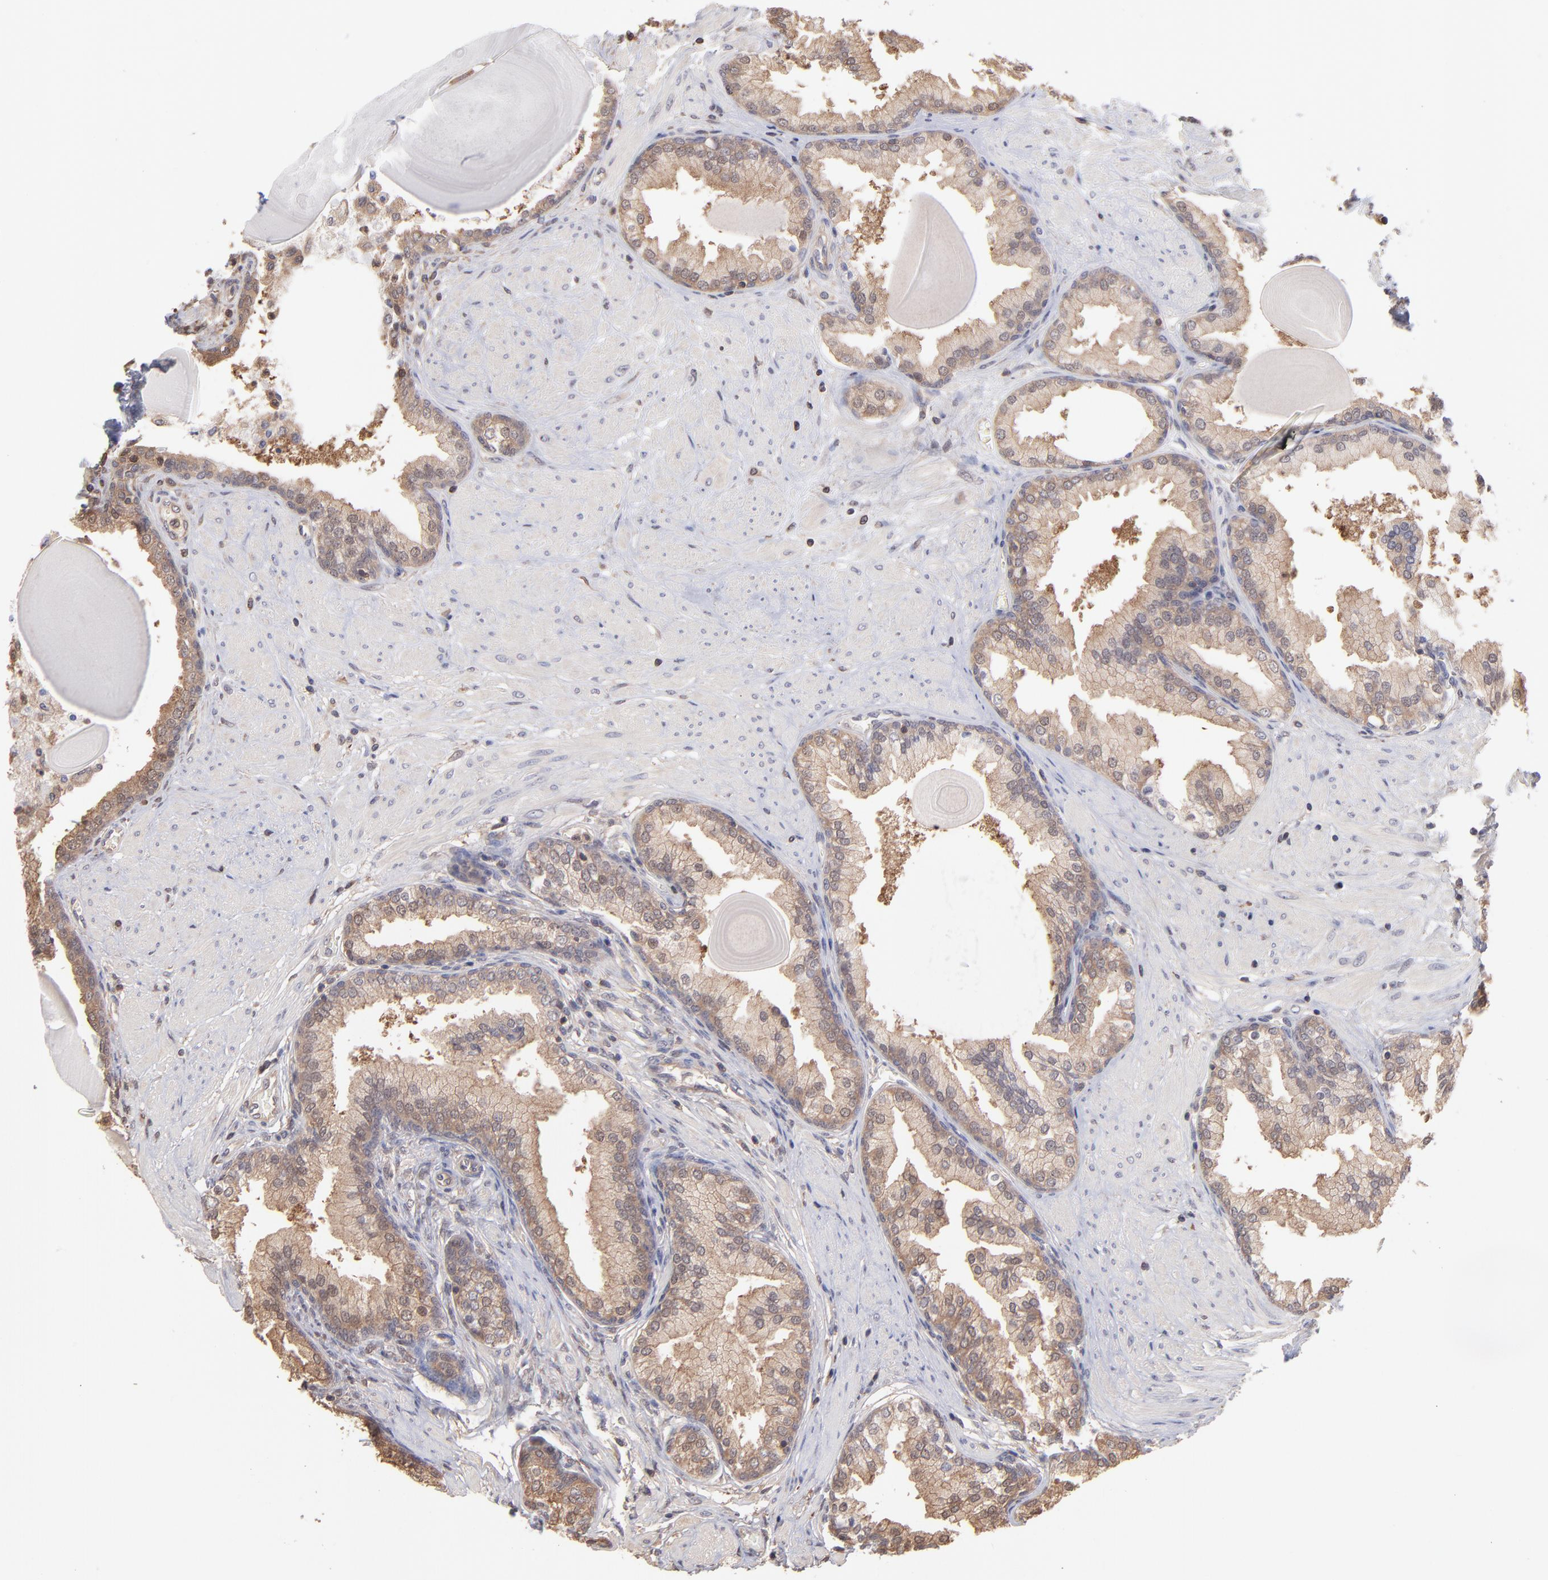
{"staining": {"intensity": "strong", "quantity": ">75%", "location": "cytoplasmic/membranous"}, "tissue": "prostate", "cell_type": "Glandular cells", "image_type": "normal", "snomed": [{"axis": "morphology", "description": "Normal tissue, NOS"}, {"axis": "topography", "description": "Prostate"}], "caption": "Immunohistochemical staining of unremarkable prostate demonstrates high levels of strong cytoplasmic/membranous staining in about >75% of glandular cells.", "gene": "MAP2K2", "patient": {"sex": "male", "age": 51}}